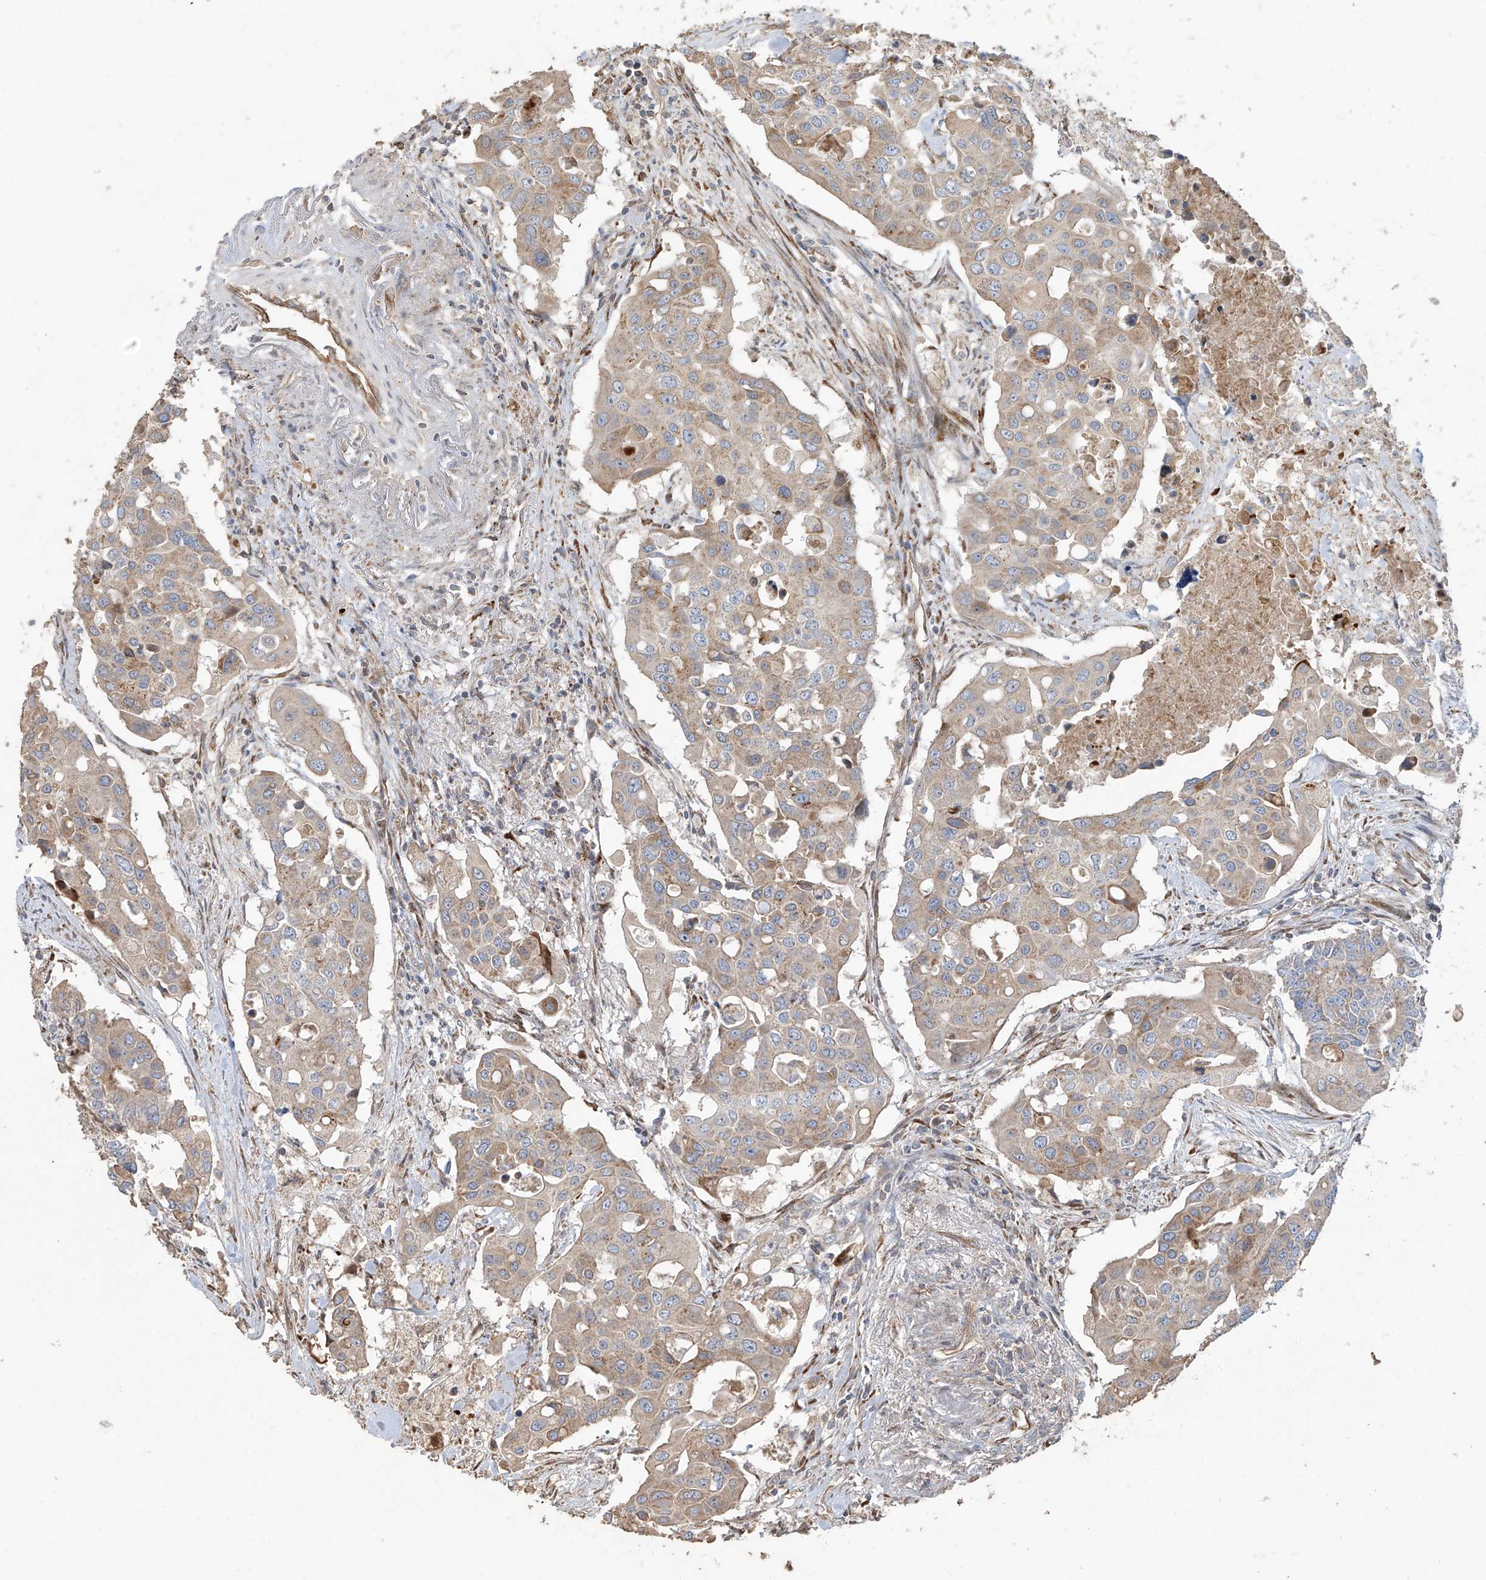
{"staining": {"intensity": "weak", "quantity": "25%-75%", "location": "cytoplasmic/membranous"}, "tissue": "colorectal cancer", "cell_type": "Tumor cells", "image_type": "cancer", "snomed": [{"axis": "morphology", "description": "Adenocarcinoma, NOS"}, {"axis": "topography", "description": "Colon"}], "caption": "Immunohistochemical staining of human colorectal cancer reveals low levels of weak cytoplasmic/membranous protein positivity in approximately 25%-75% of tumor cells. The staining was performed using DAB (3,3'-diaminobenzidine) to visualize the protein expression in brown, while the nuclei were stained in blue with hematoxylin (Magnification: 20x).", "gene": "ABTB1", "patient": {"sex": "male", "age": 77}}